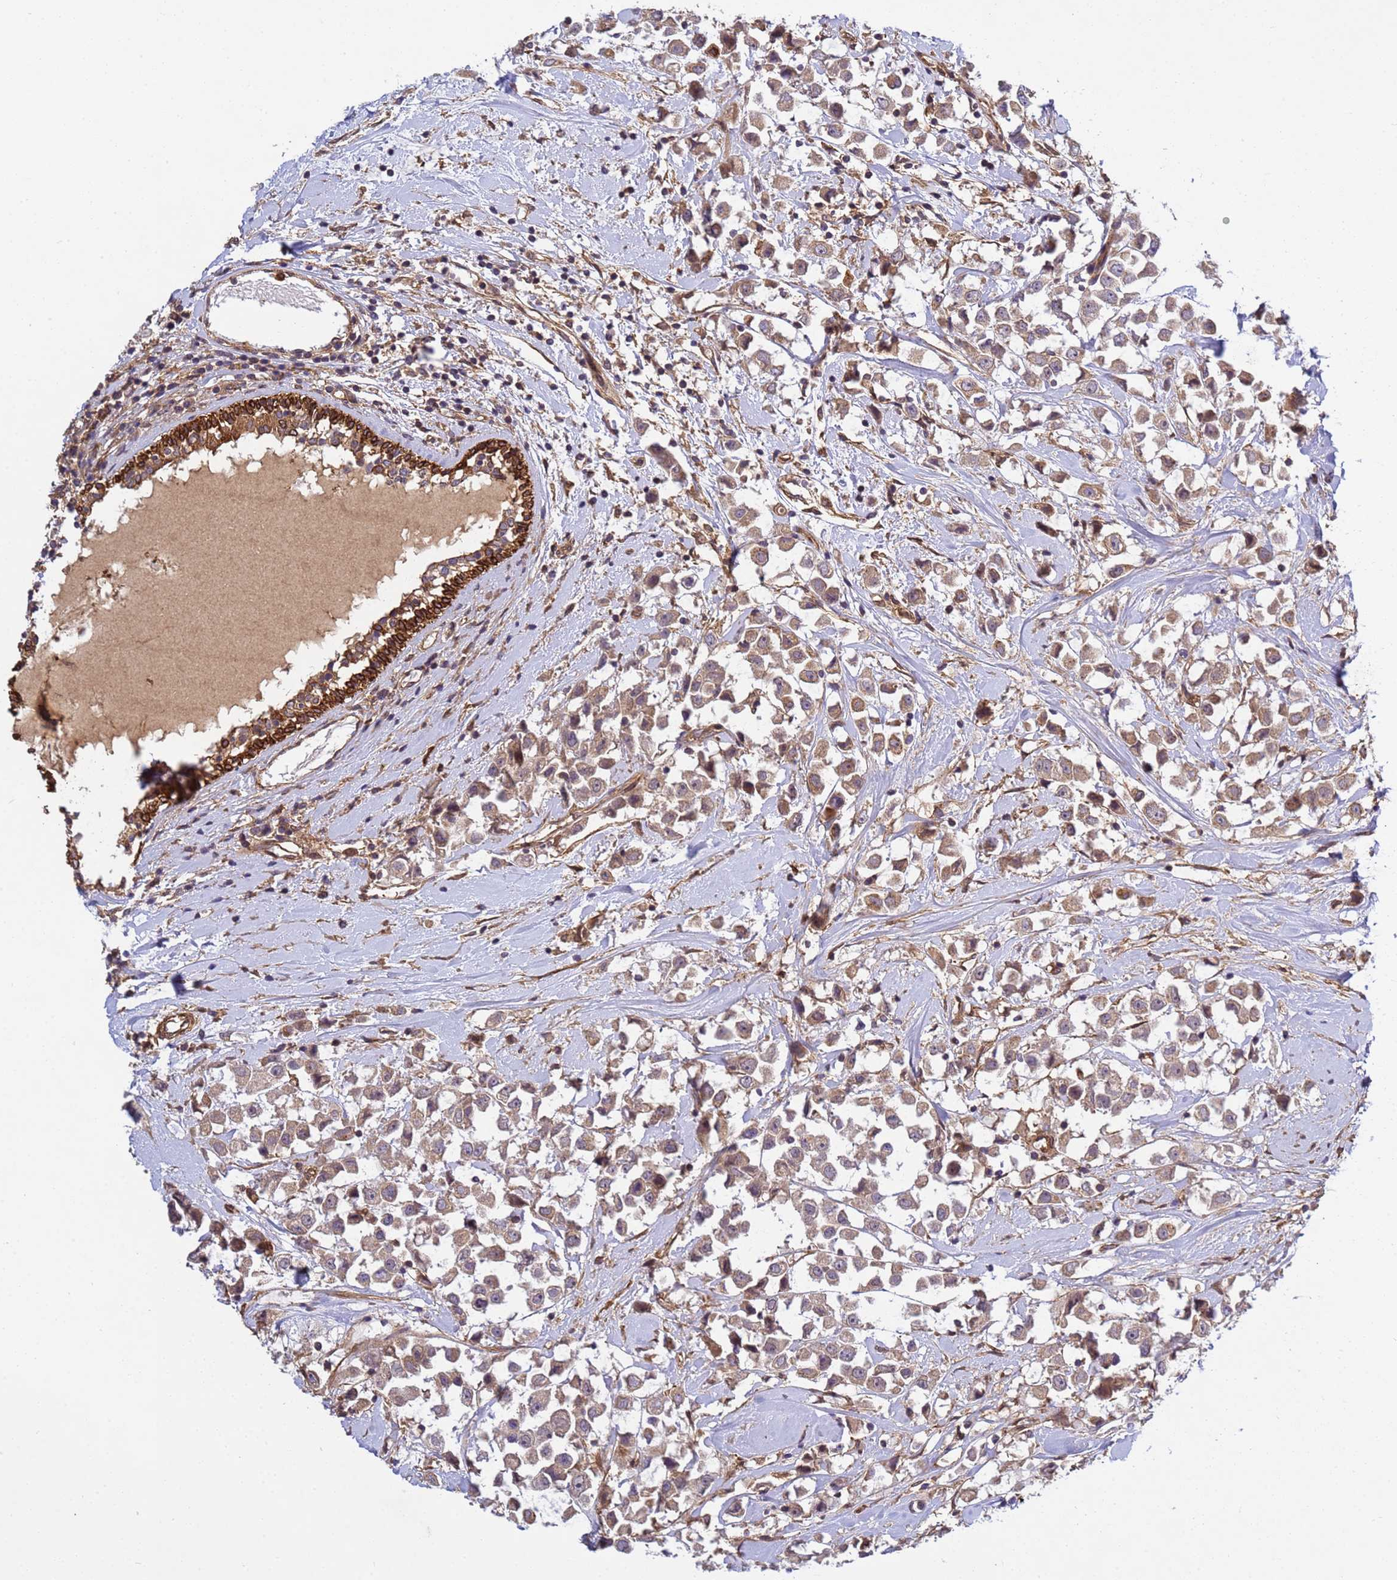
{"staining": {"intensity": "weak", "quantity": ">75%", "location": "cytoplasmic/membranous"}, "tissue": "breast cancer", "cell_type": "Tumor cells", "image_type": "cancer", "snomed": [{"axis": "morphology", "description": "Duct carcinoma"}, {"axis": "topography", "description": "Breast"}], "caption": "The image demonstrates a brown stain indicating the presence of a protein in the cytoplasmic/membranous of tumor cells in breast cancer (intraductal carcinoma).", "gene": "C8orf34", "patient": {"sex": "female", "age": 61}}